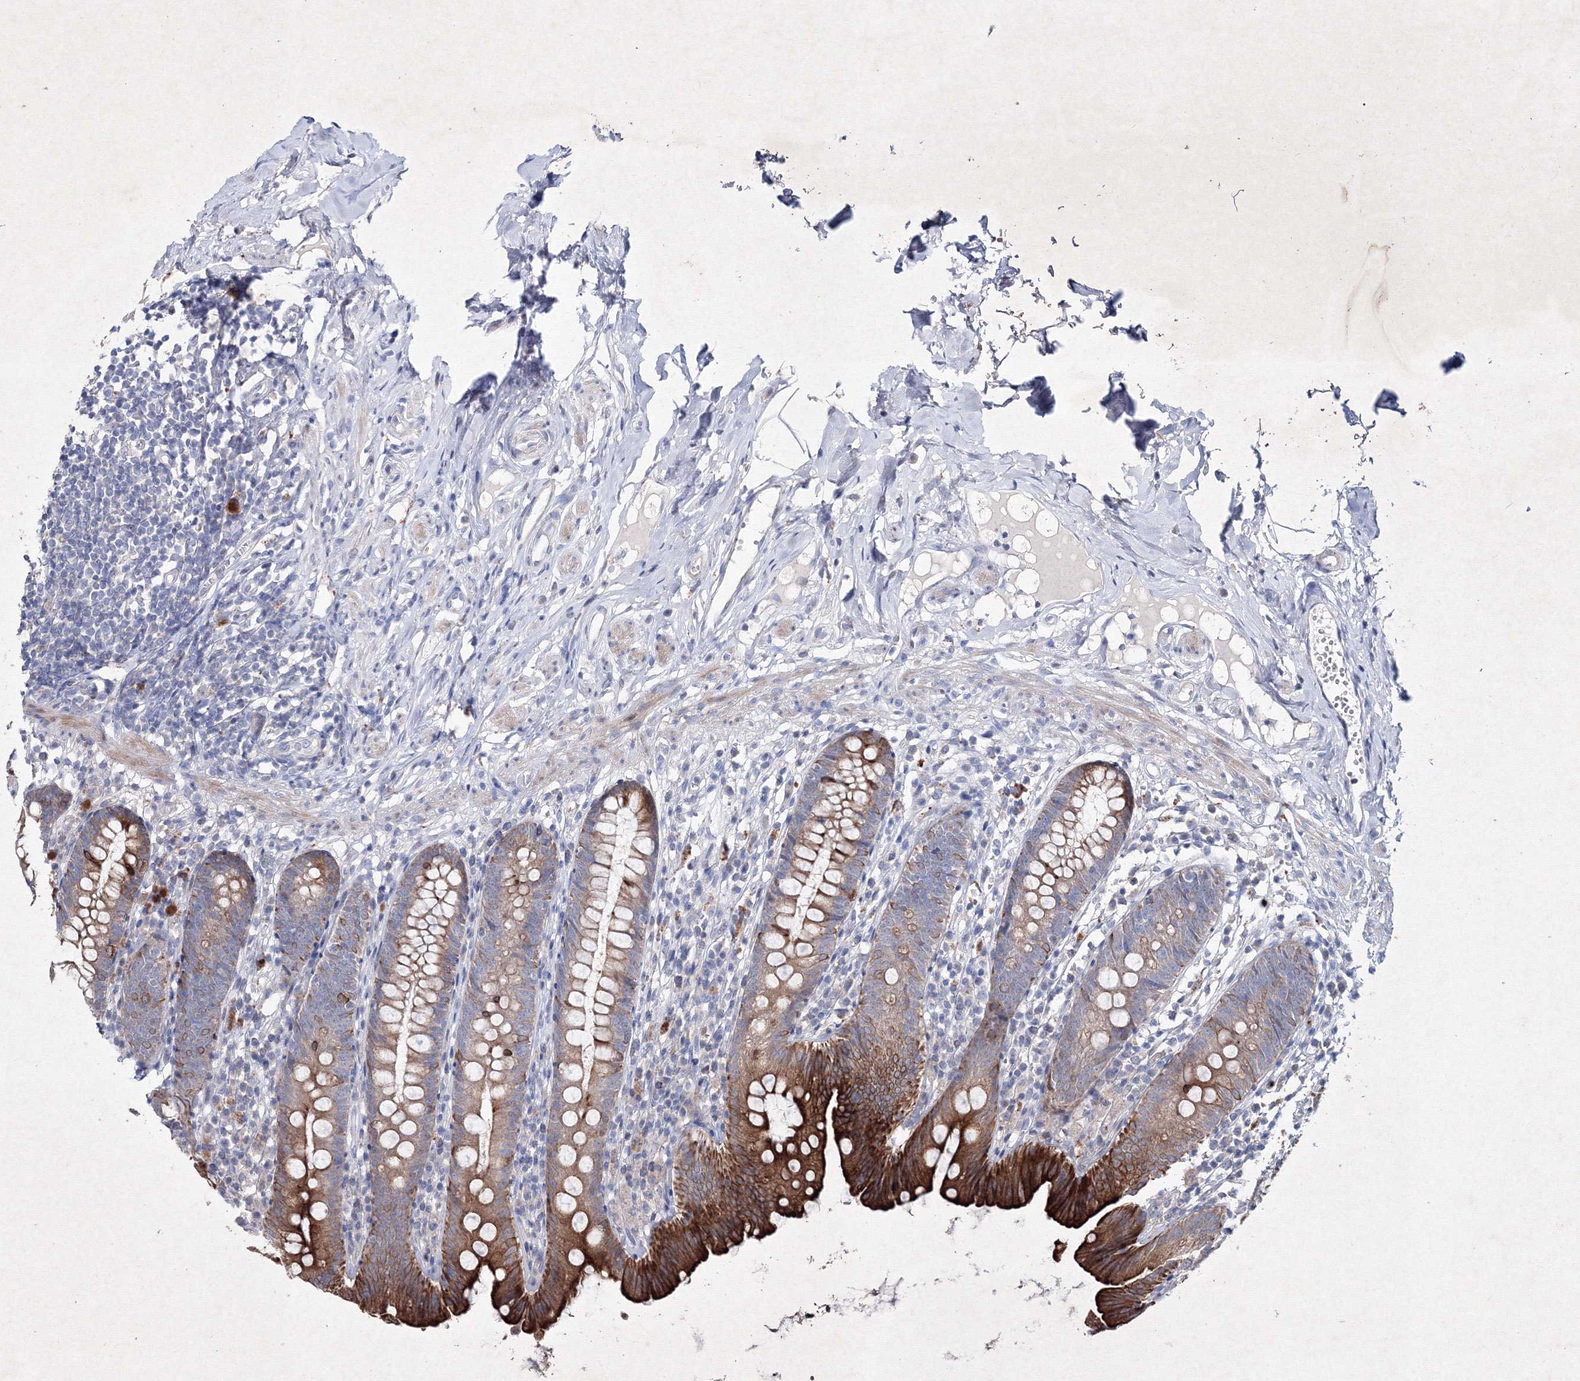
{"staining": {"intensity": "strong", "quantity": "25%-75%", "location": "cytoplasmic/membranous"}, "tissue": "appendix", "cell_type": "Glandular cells", "image_type": "normal", "snomed": [{"axis": "morphology", "description": "Normal tissue, NOS"}, {"axis": "topography", "description": "Appendix"}], "caption": "Appendix stained with DAB (3,3'-diaminobenzidine) immunohistochemistry (IHC) reveals high levels of strong cytoplasmic/membranous positivity in about 25%-75% of glandular cells. The staining was performed using DAB to visualize the protein expression in brown, while the nuclei were stained in blue with hematoxylin (Magnification: 20x).", "gene": "SMIM29", "patient": {"sex": "male", "age": 52}}